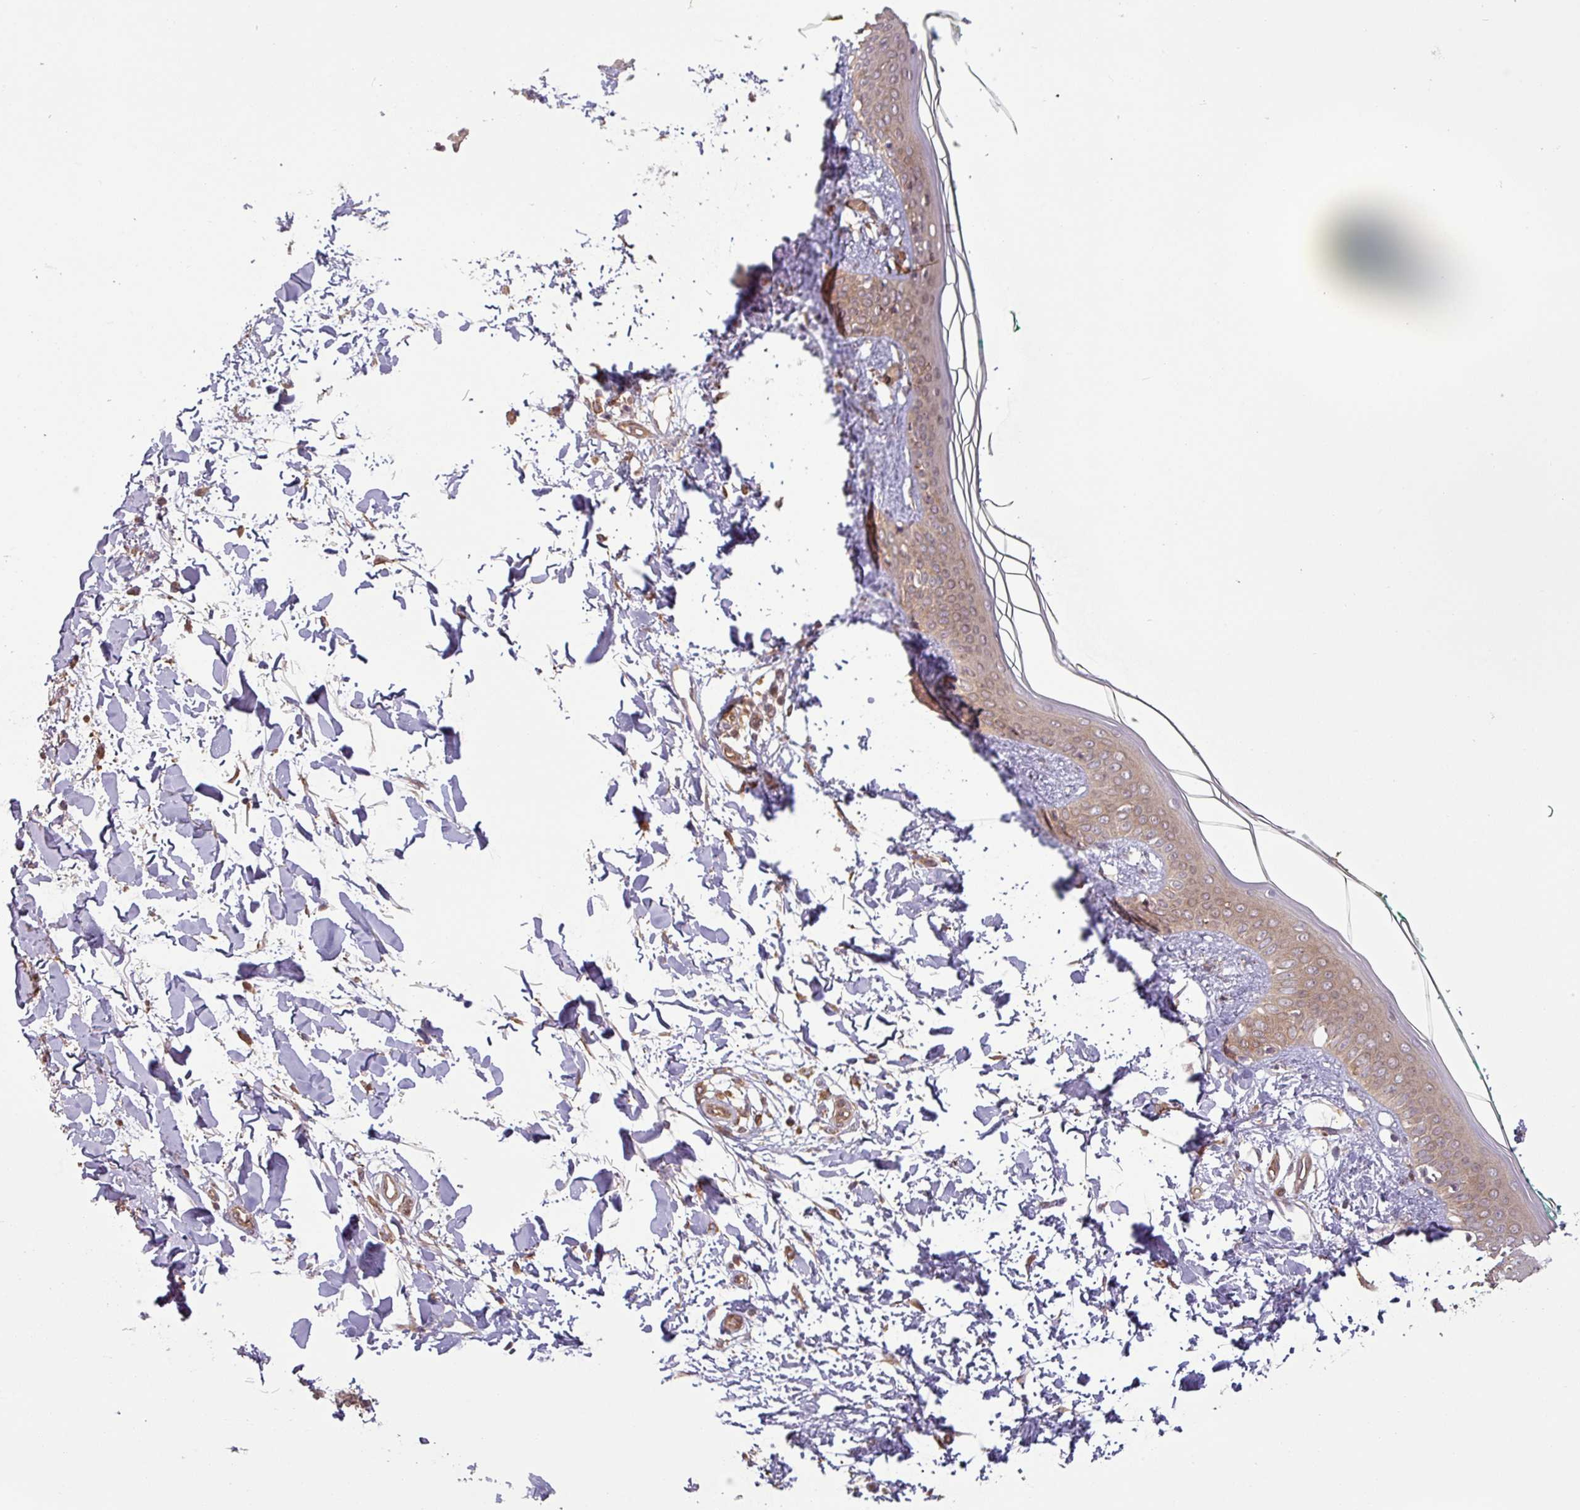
{"staining": {"intensity": "moderate", "quantity": ">75%", "location": "cytoplasmic/membranous"}, "tissue": "skin", "cell_type": "Fibroblasts", "image_type": "normal", "snomed": [{"axis": "morphology", "description": "Normal tissue, NOS"}, {"axis": "topography", "description": "Skin"}], "caption": "Benign skin reveals moderate cytoplasmic/membranous staining in approximately >75% of fibroblasts Using DAB (brown) and hematoxylin (blue) stains, captured at high magnification using brightfield microscopy..", "gene": "MAP3K6", "patient": {"sex": "female", "age": 34}}